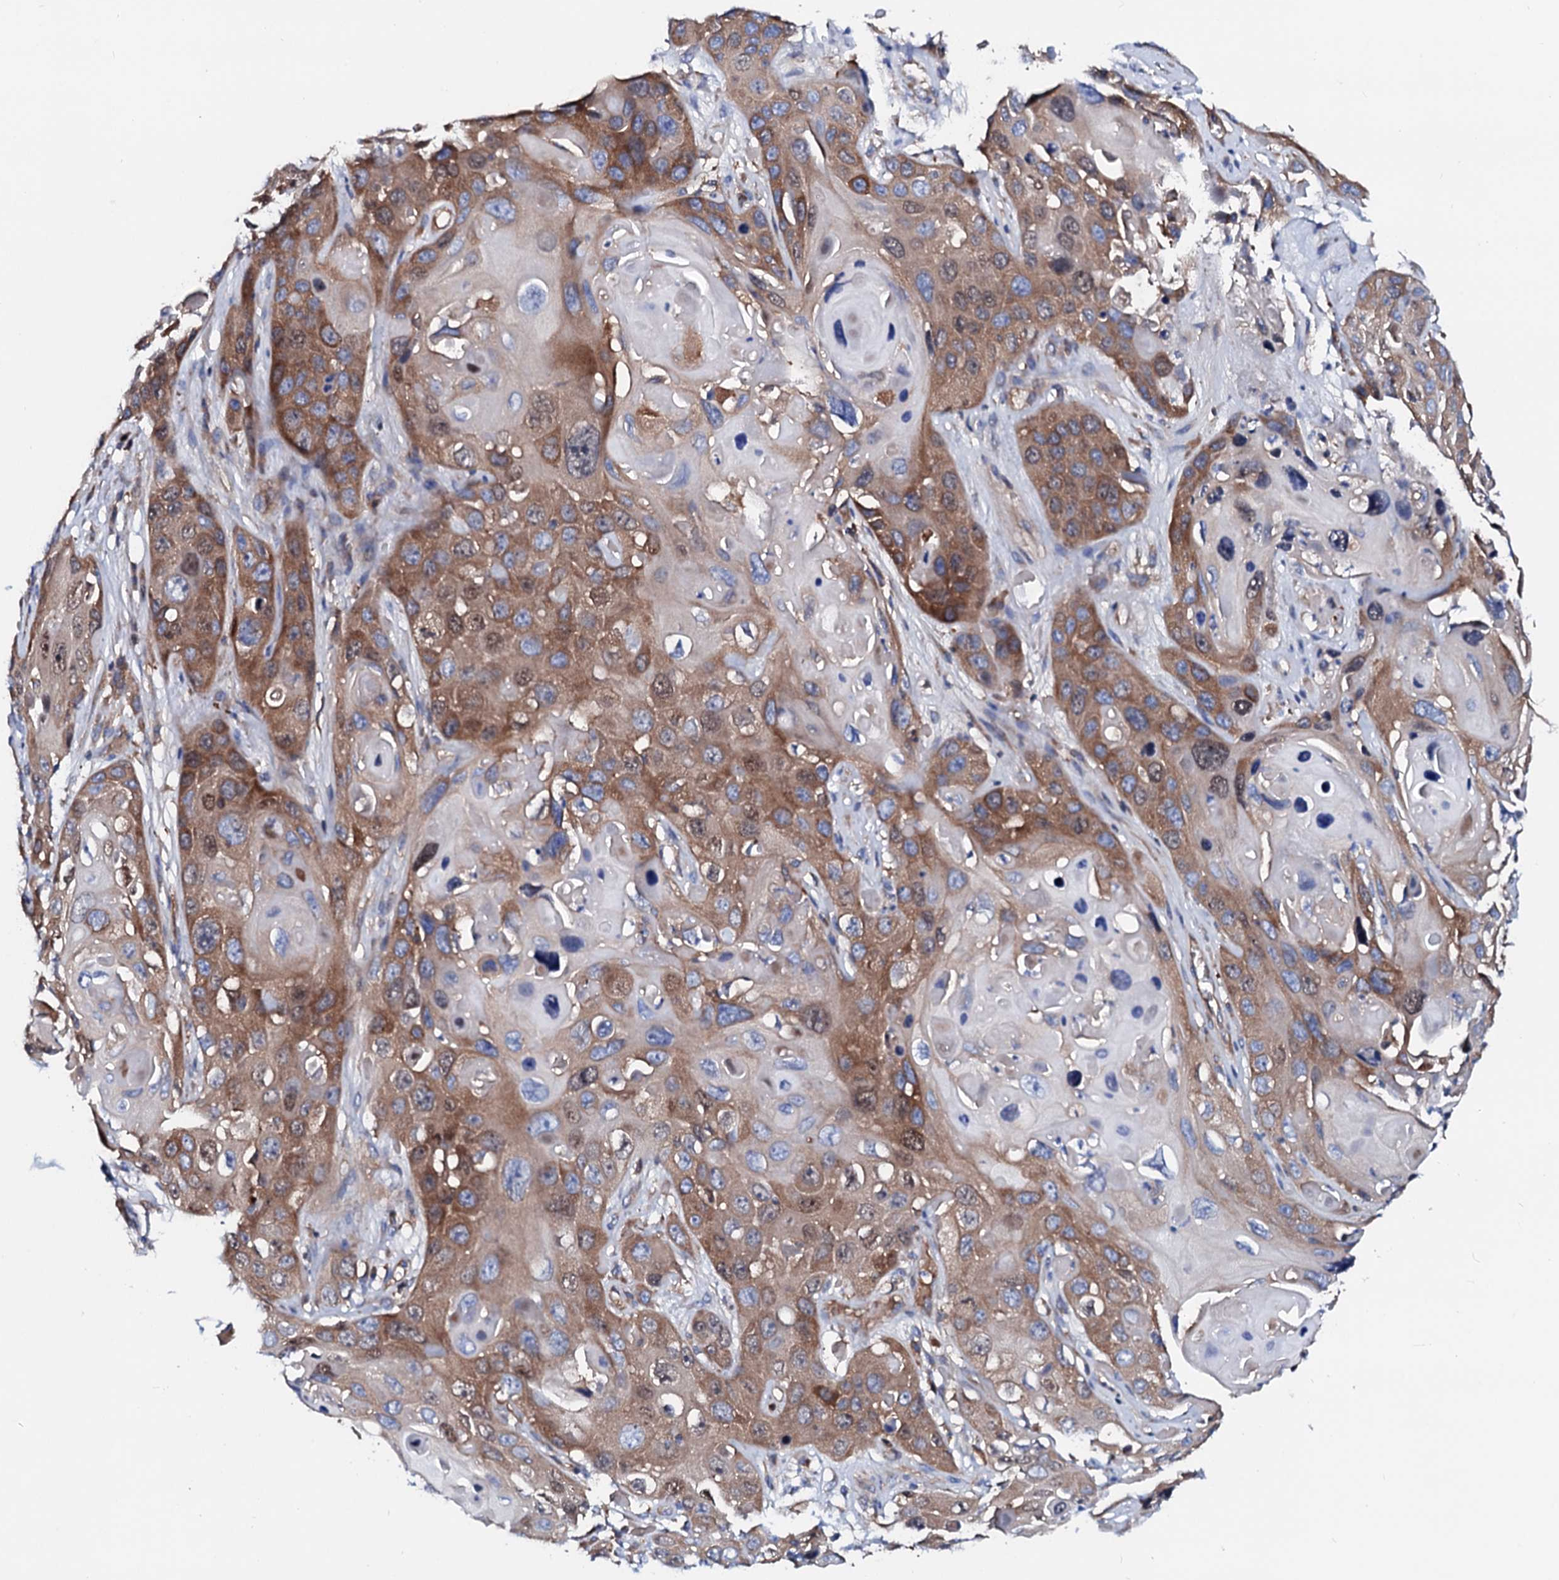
{"staining": {"intensity": "moderate", "quantity": ">75%", "location": "cytoplasmic/membranous,nuclear"}, "tissue": "skin cancer", "cell_type": "Tumor cells", "image_type": "cancer", "snomed": [{"axis": "morphology", "description": "Squamous cell carcinoma, NOS"}, {"axis": "topography", "description": "Skin"}], "caption": "A medium amount of moderate cytoplasmic/membranous and nuclear positivity is appreciated in about >75% of tumor cells in skin cancer (squamous cell carcinoma) tissue.", "gene": "CSKMT", "patient": {"sex": "male", "age": 55}}